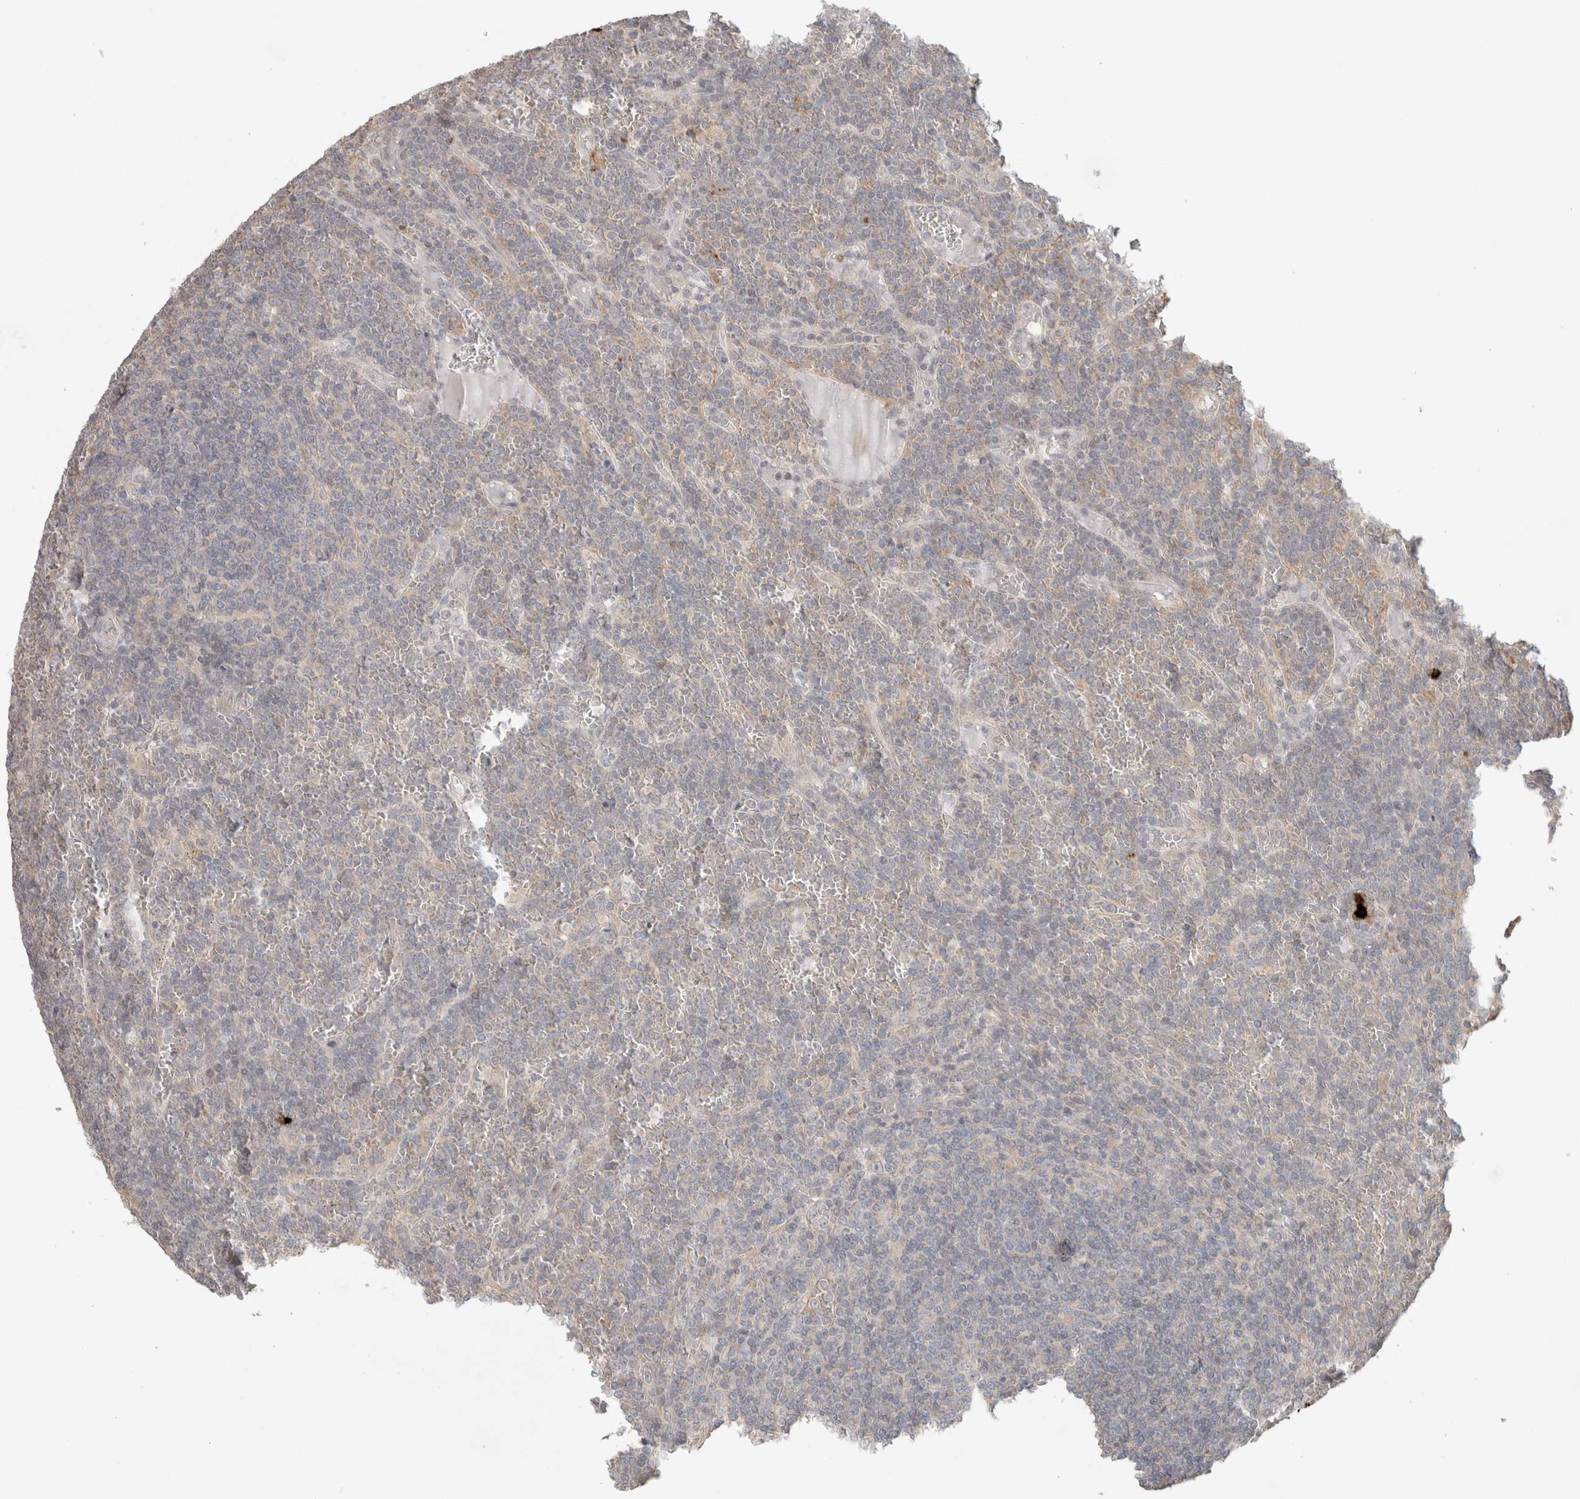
{"staining": {"intensity": "negative", "quantity": "none", "location": "none"}, "tissue": "lymphoma", "cell_type": "Tumor cells", "image_type": "cancer", "snomed": [{"axis": "morphology", "description": "Malignant lymphoma, non-Hodgkin's type, Low grade"}, {"axis": "topography", "description": "Spleen"}], "caption": "This is a micrograph of immunohistochemistry staining of low-grade malignant lymphoma, non-Hodgkin's type, which shows no expression in tumor cells. The staining was performed using DAB to visualize the protein expression in brown, while the nuclei were stained in blue with hematoxylin (Magnification: 20x).", "gene": "HSPG2", "patient": {"sex": "female", "age": 19}}